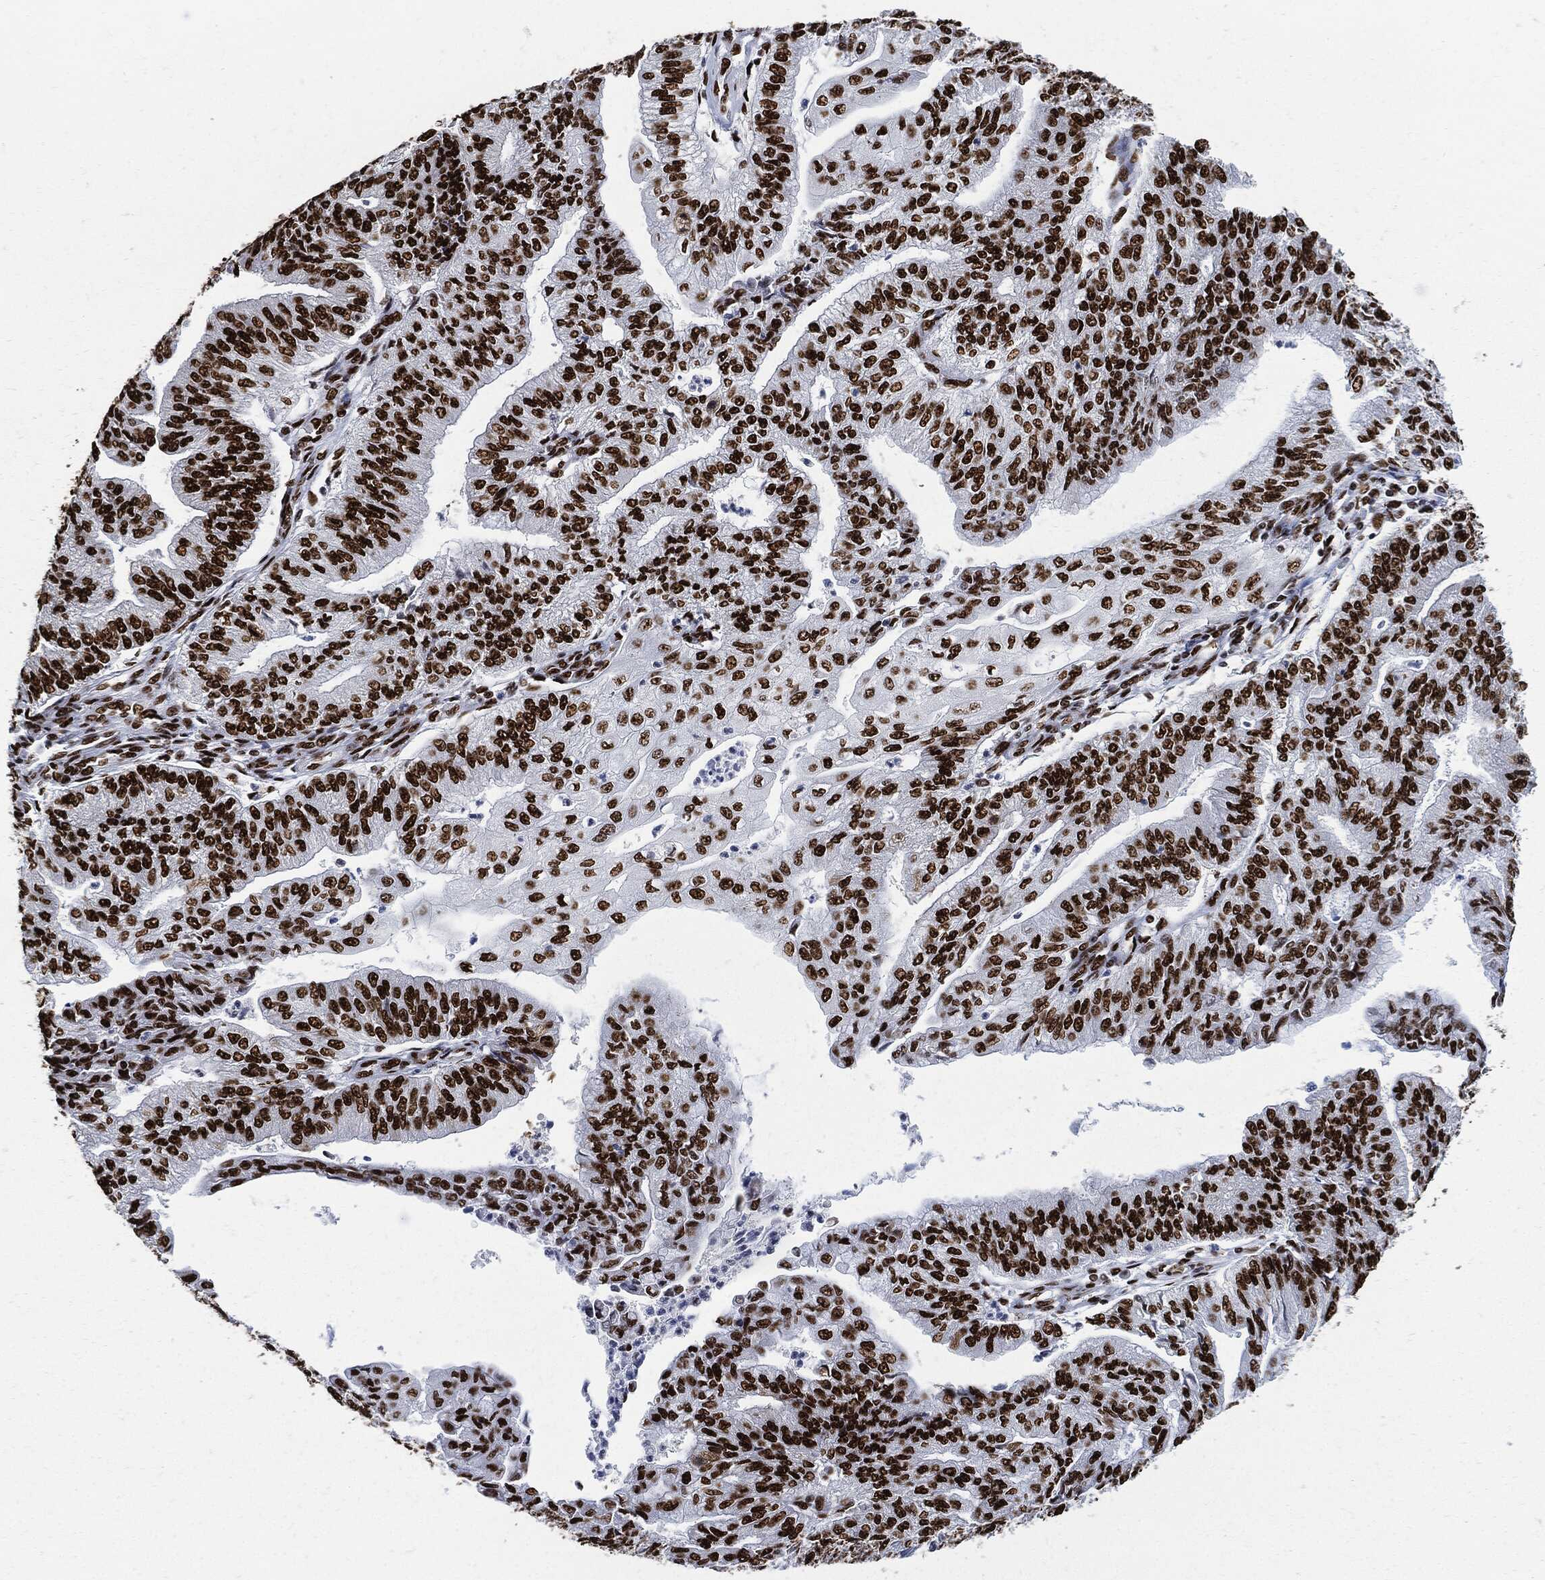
{"staining": {"intensity": "strong", "quantity": ">75%", "location": "nuclear"}, "tissue": "endometrial cancer", "cell_type": "Tumor cells", "image_type": "cancer", "snomed": [{"axis": "morphology", "description": "Adenocarcinoma, NOS"}, {"axis": "topography", "description": "Endometrium"}], "caption": "Immunohistochemical staining of human adenocarcinoma (endometrial) exhibits high levels of strong nuclear positivity in approximately >75% of tumor cells.", "gene": "RECQL", "patient": {"sex": "female", "age": 59}}